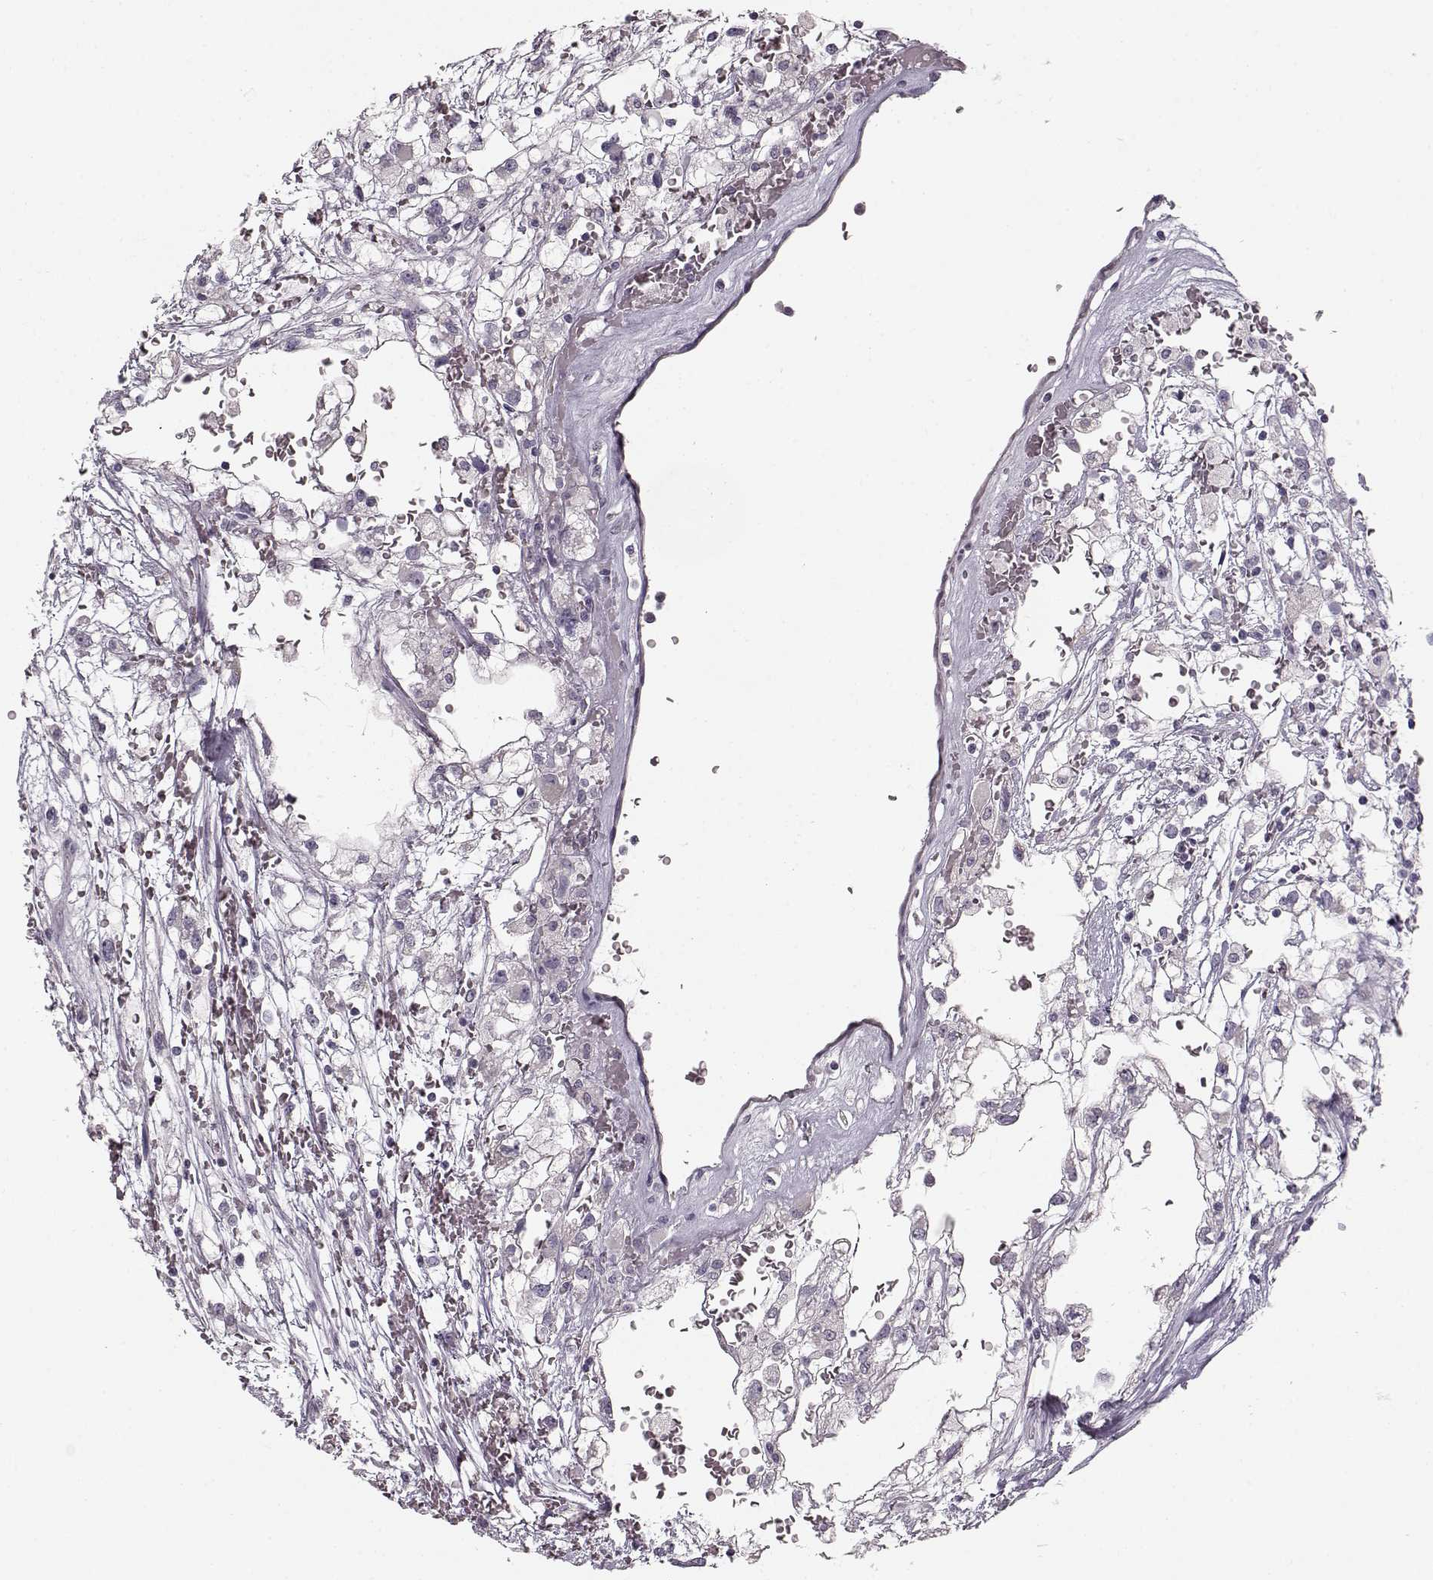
{"staining": {"intensity": "negative", "quantity": "none", "location": "none"}, "tissue": "renal cancer", "cell_type": "Tumor cells", "image_type": "cancer", "snomed": [{"axis": "morphology", "description": "Adenocarcinoma, NOS"}, {"axis": "topography", "description": "Kidney"}], "caption": "This histopathology image is of renal cancer stained with immunohistochemistry to label a protein in brown with the nuclei are counter-stained blue. There is no expression in tumor cells.", "gene": "MAP6D1", "patient": {"sex": "male", "age": 59}}